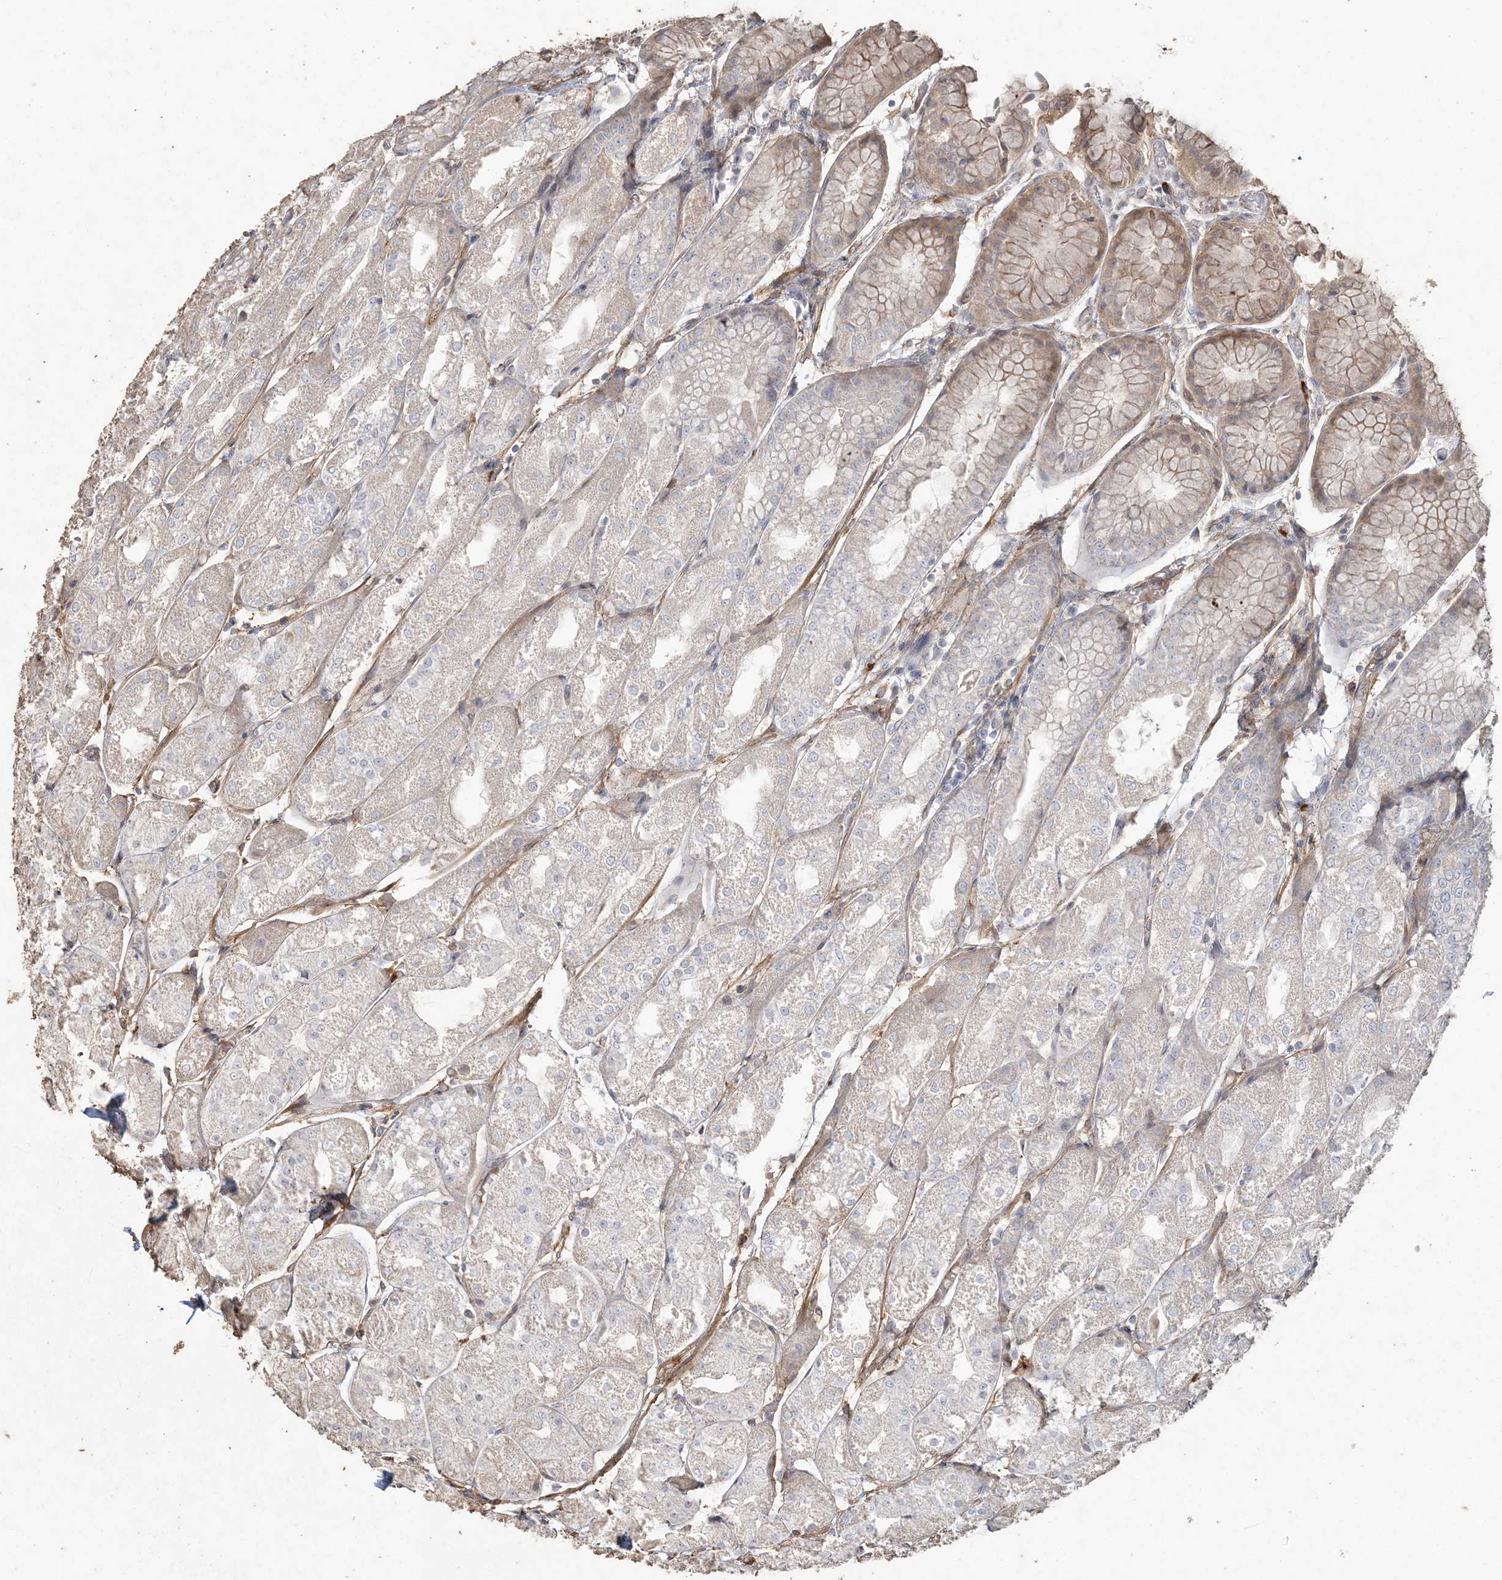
{"staining": {"intensity": "weak", "quantity": "25%-75%", "location": "cytoplasmic/membranous"}, "tissue": "stomach", "cell_type": "Glandular cells", "image_type": "normal", "snomed": [{"axis": "morphology", "description": "Normal tissue, NOS"}, {"axis": "topography", "description": "Stomach, upper"}], "caption": "Immunohistochemical staining of normal stomach reveals 25%-75% levels of weak cytoplasmic/membranous protein expression in about 25%-75% of glandular cells. (DAB (3,3'-diaminobenzidine) IHC, brown staining for protein, blue staining for nuclei).", "gene": "RNF145", "patient": {"sex": "male", "age": 72}}